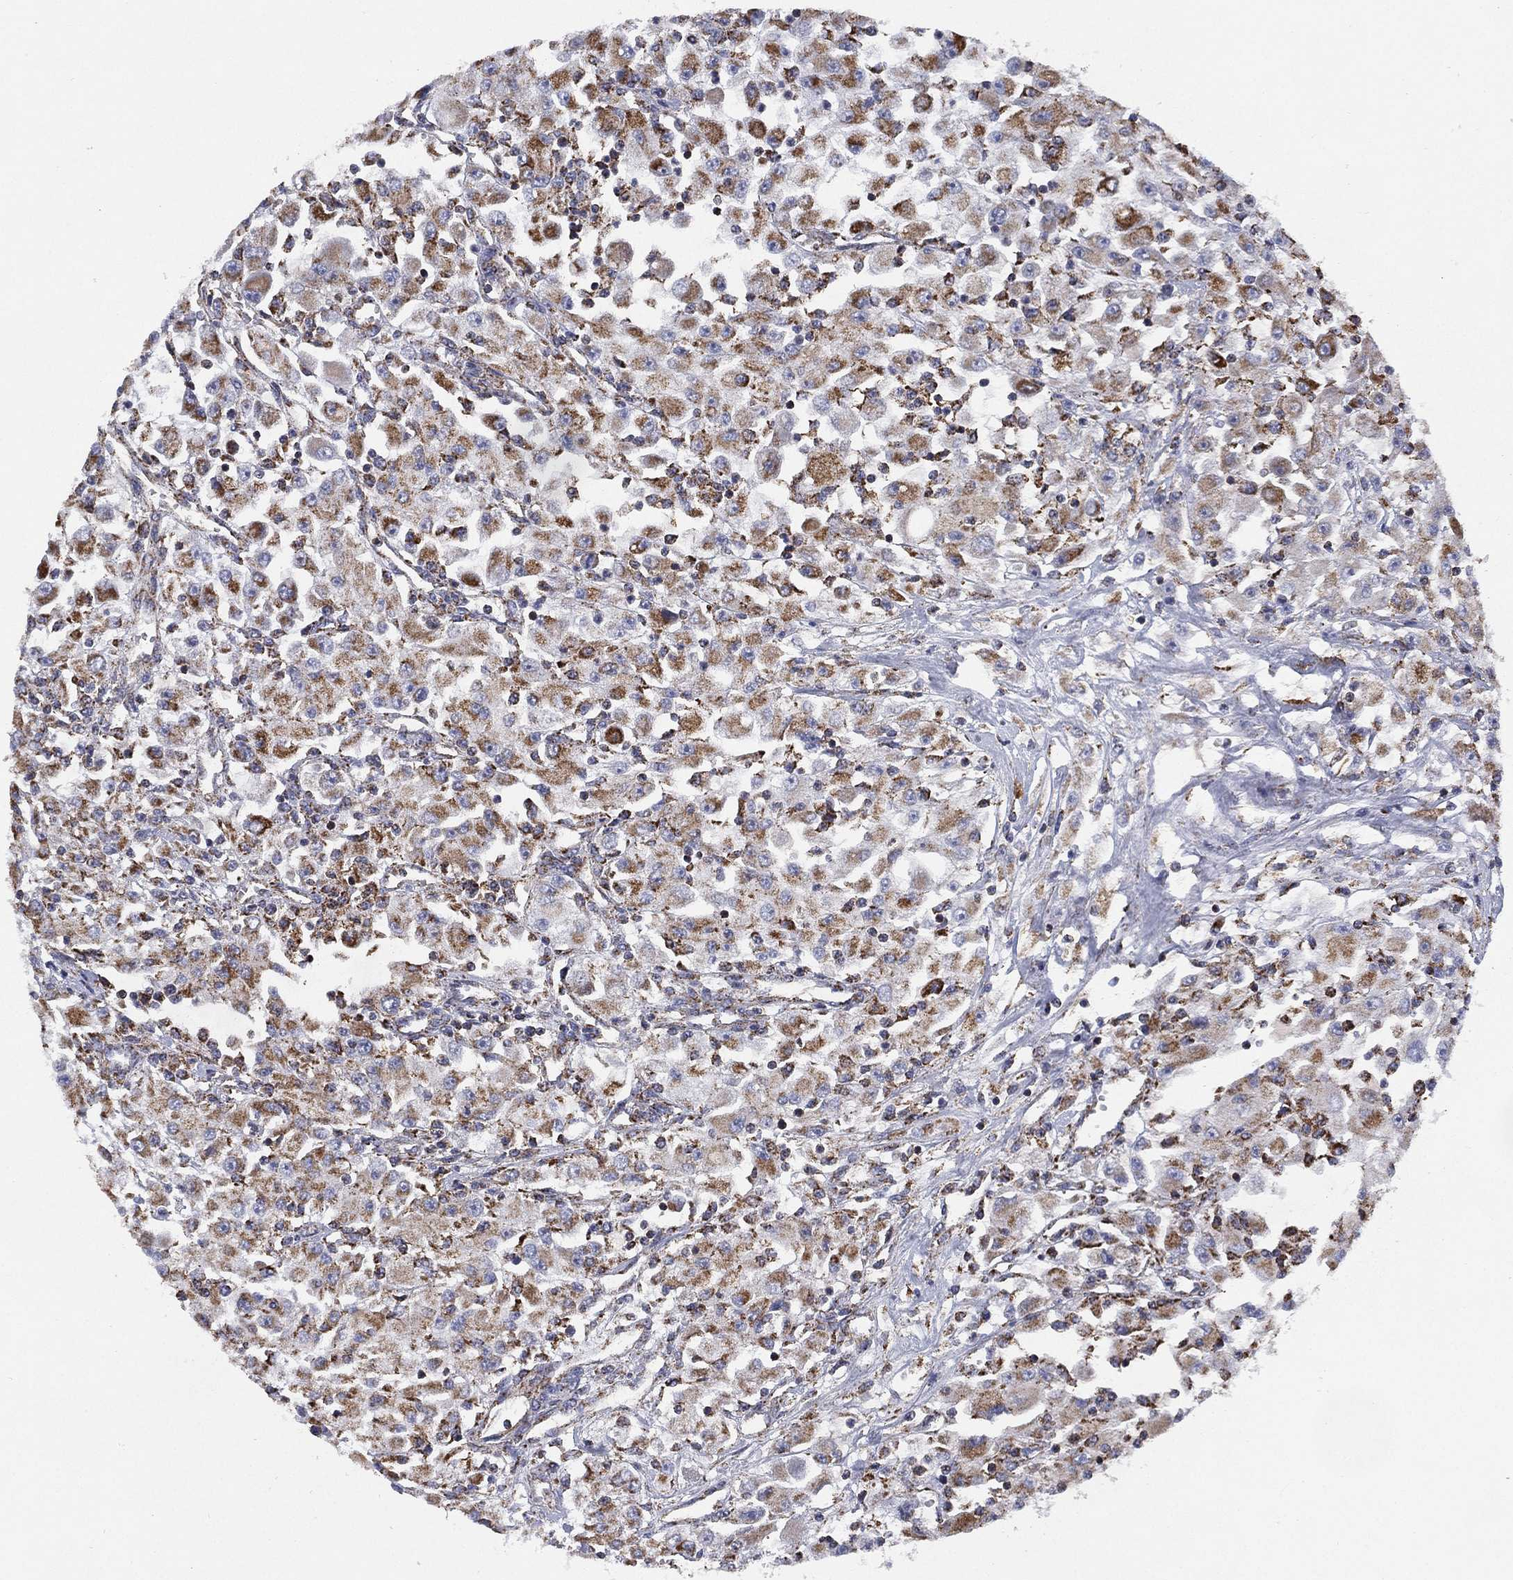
{"staining": {"intensity": "moderate", "quantity": ">75%", "location": "cytoplasmic/membranous"}, "tissue": "renal cancer", "cell_type": "Tumor cells", "image_type": "cancer", "snomed": [{"axis": "morphology", "description": "Adenocarcinoma, NOS"}, {"axis": "topography", "description": "Kidney"}], "caption": "IHC micrograph of neoplastic tissue: renal cancer (adenocarcinoma) stained using immunohistochemistry displays medium levels of moderate protein expression localized specifically in the cytoplasmic/membranous of tumor cells, appearing as a cytoplasmic/membranous brown color.", "gene": "PPP2R5A", "patient": {"sex": "female", "age": 67}}